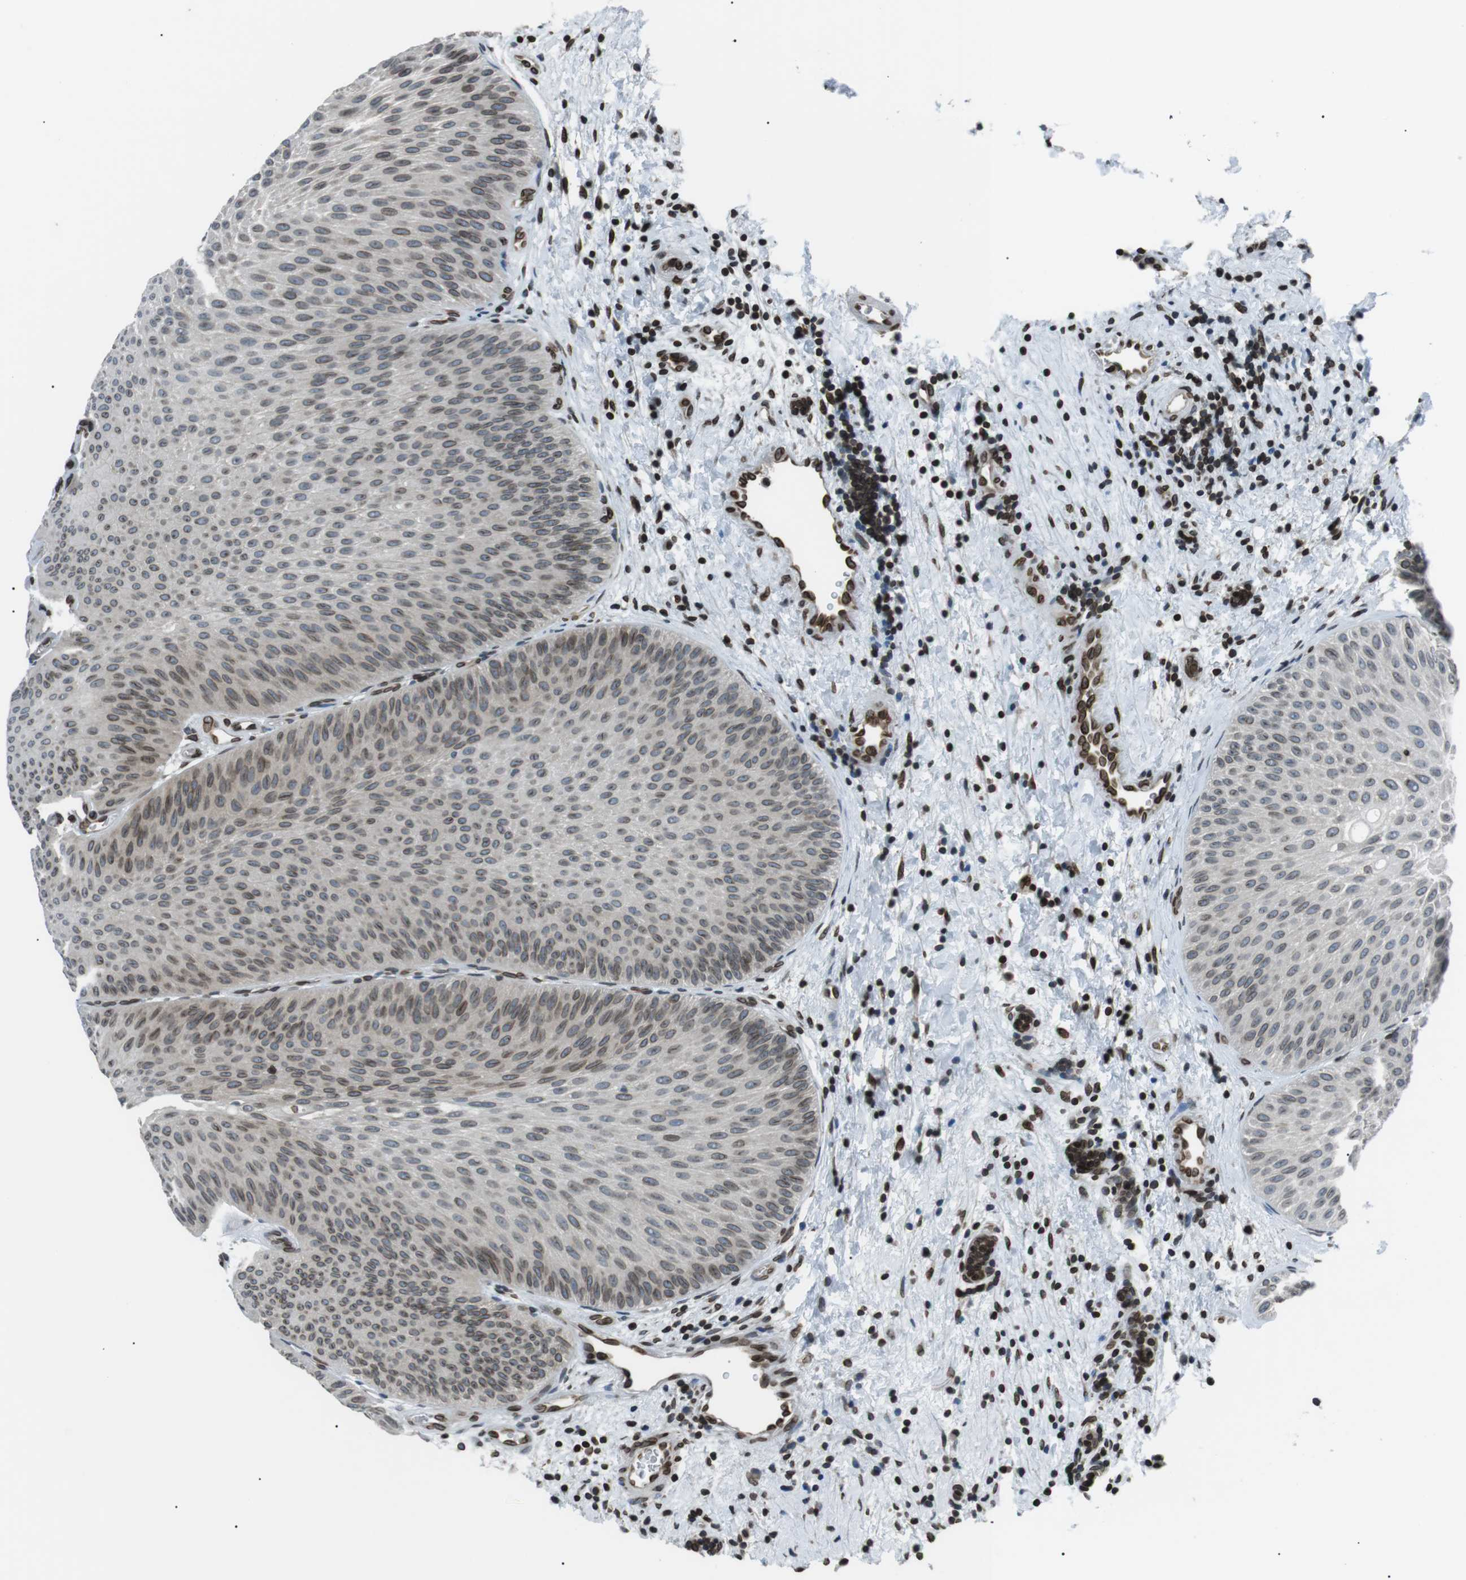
{"staining": {"intensity": "moderate", "quantity": ">75%", "location": "cytoplasmic/membranous,nuclear"}, "tissue": "urothelial cancer", "cell_type": "Tumor cells", "image_type": "cancer", "snomed": [{"axis": "morphology", "description": "Urothelial carcinoma, Low grade"}, {"axis": "topography", "description": "Urinary bladder"}], "caption": "Immunohistochemical staining of low-grade urothelial carcinoma exhibits medium levels of moderate cytoplasmic/membranous and nuclear expression in about >75% of tumor cells.", "gene": "TMX4", "patient": {"sex": "female", "age": 60}}